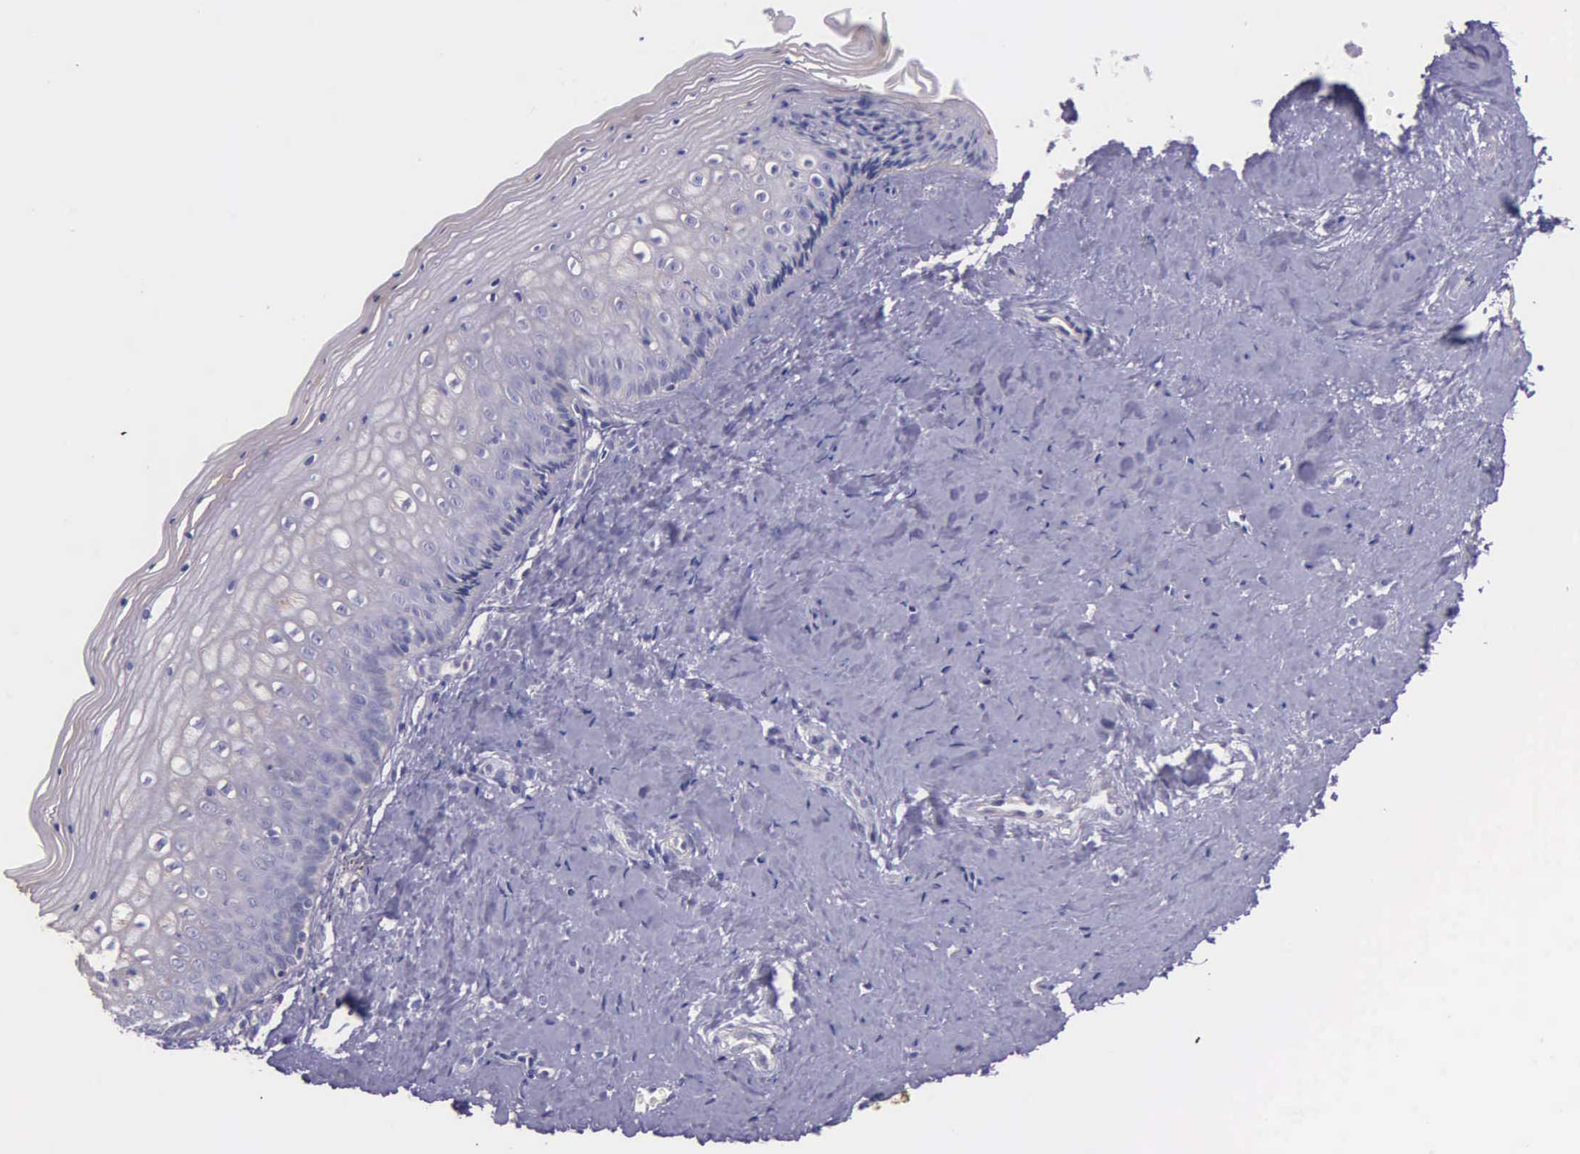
{"staining": {"intensity": "negative", "quantity": "none", "location": "none"}, "tissue": "vagina", "cell_type": "Squamous epithelial cells", "image_type": "normal", "snomed": [{"axis": "morphology", "description": "Normal tissue, NOS"}, {"axis": "topography", "description": "Vagina"}], "caption": "Immunohistochemical staining of normal vagina reveals no significant positivity in squamous epithelial cells.", "gene": "THSD7A", "patient": {"sex": "female", "age": 46}}